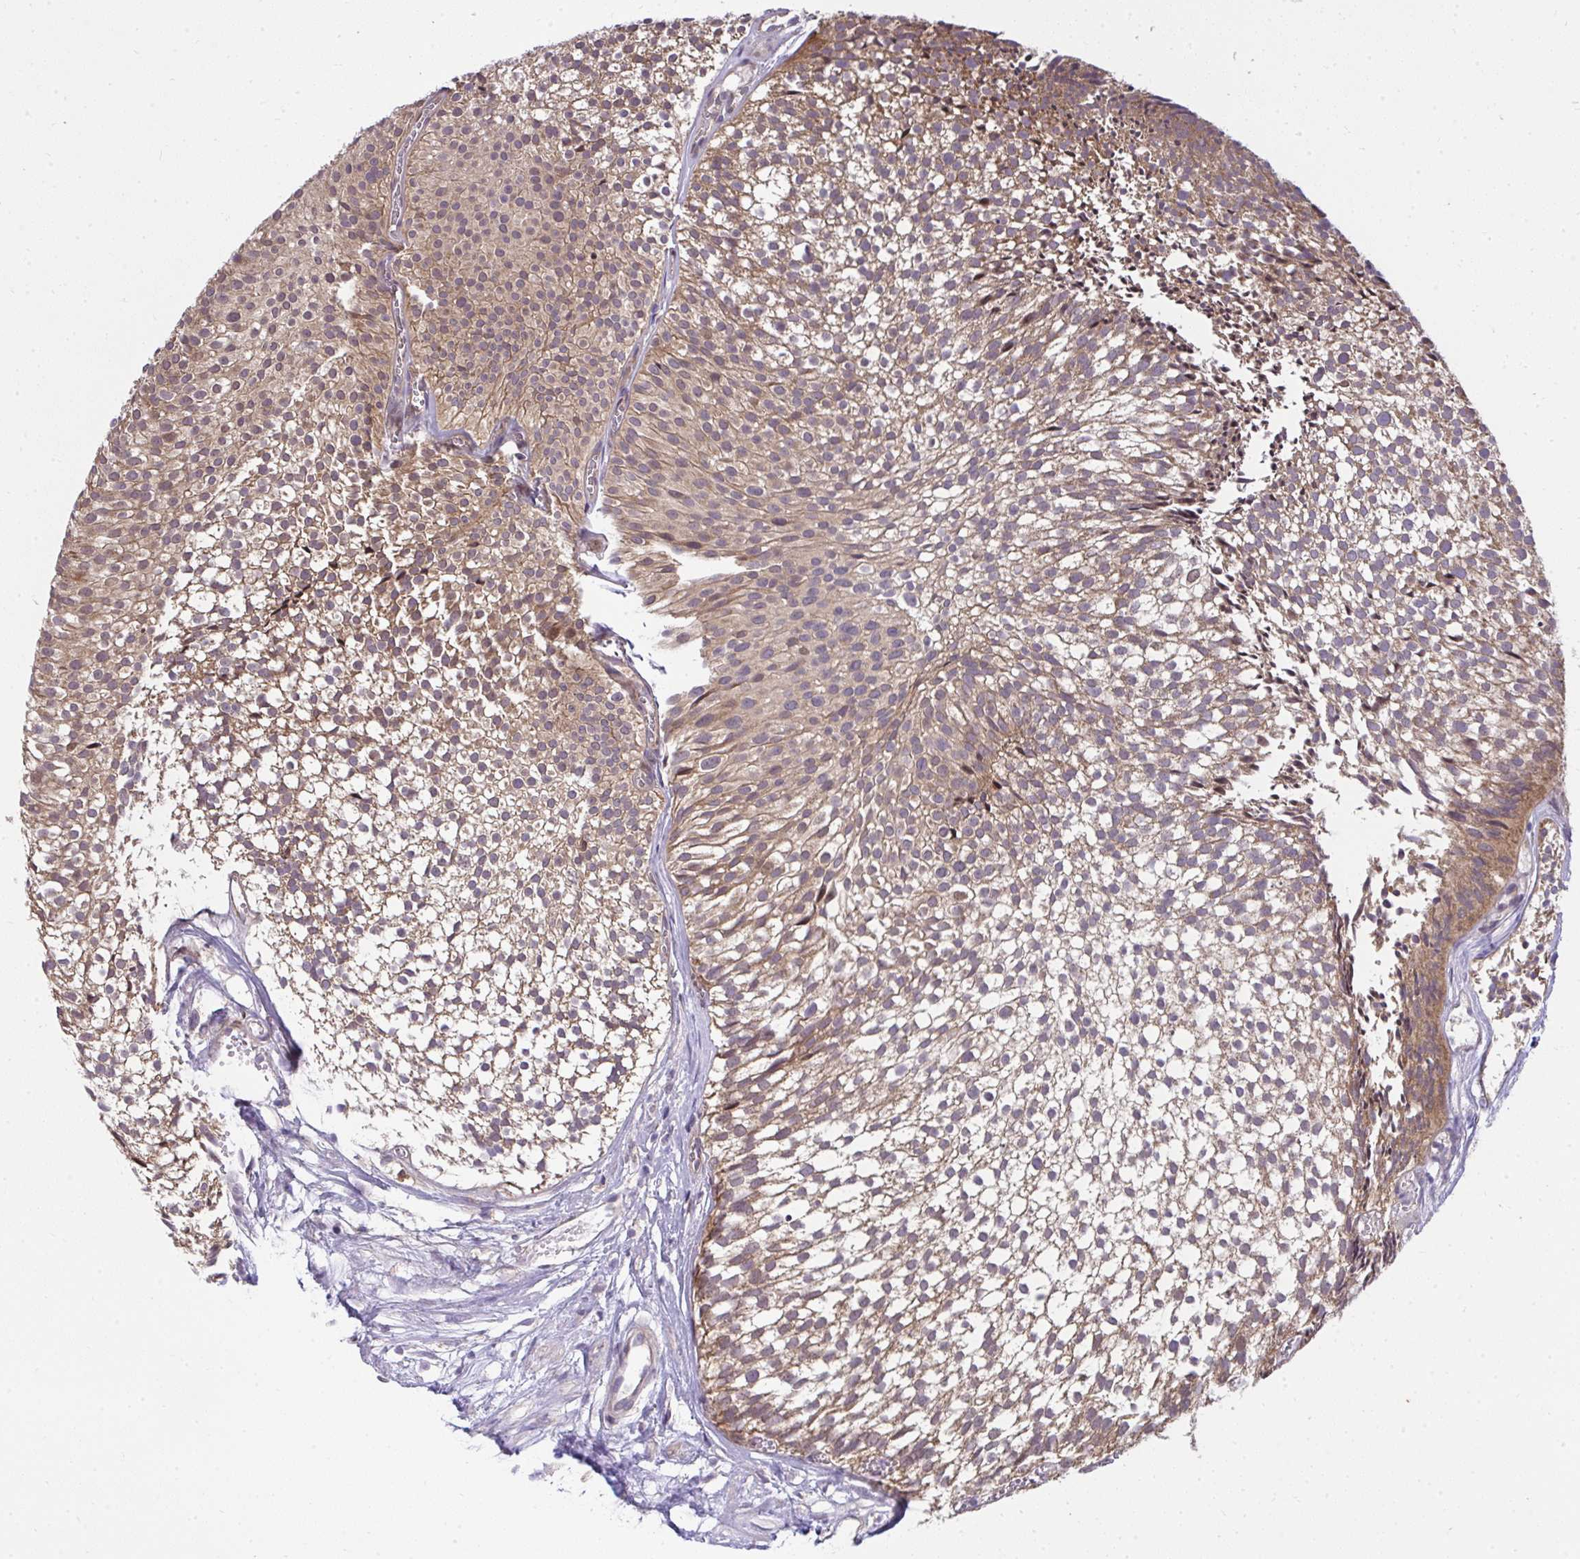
{"staining": {"intensity": "moderate", "quantity": ">75%", "location": "cytoplasmic/membranous,nuclear"}, "tissue": "urothelial cancer", "cell_type": "Tumor cells", "image_type": "cancer", "snomed": [{"axis": "morphology", "description": "Urothelial carcinoma, Low grade"}, {"axis": "topography", "description": "Urinary bladder"}], "caption": "Low-grade urothelial carcinoma tissue shows moderate cytoplasmic/membranous and nuclear staining in approximately >75% of tumor cells, visualized by immunohistochemistry.", "gene": "RDH14", "patient": {"sex": "male", "age": 91}}